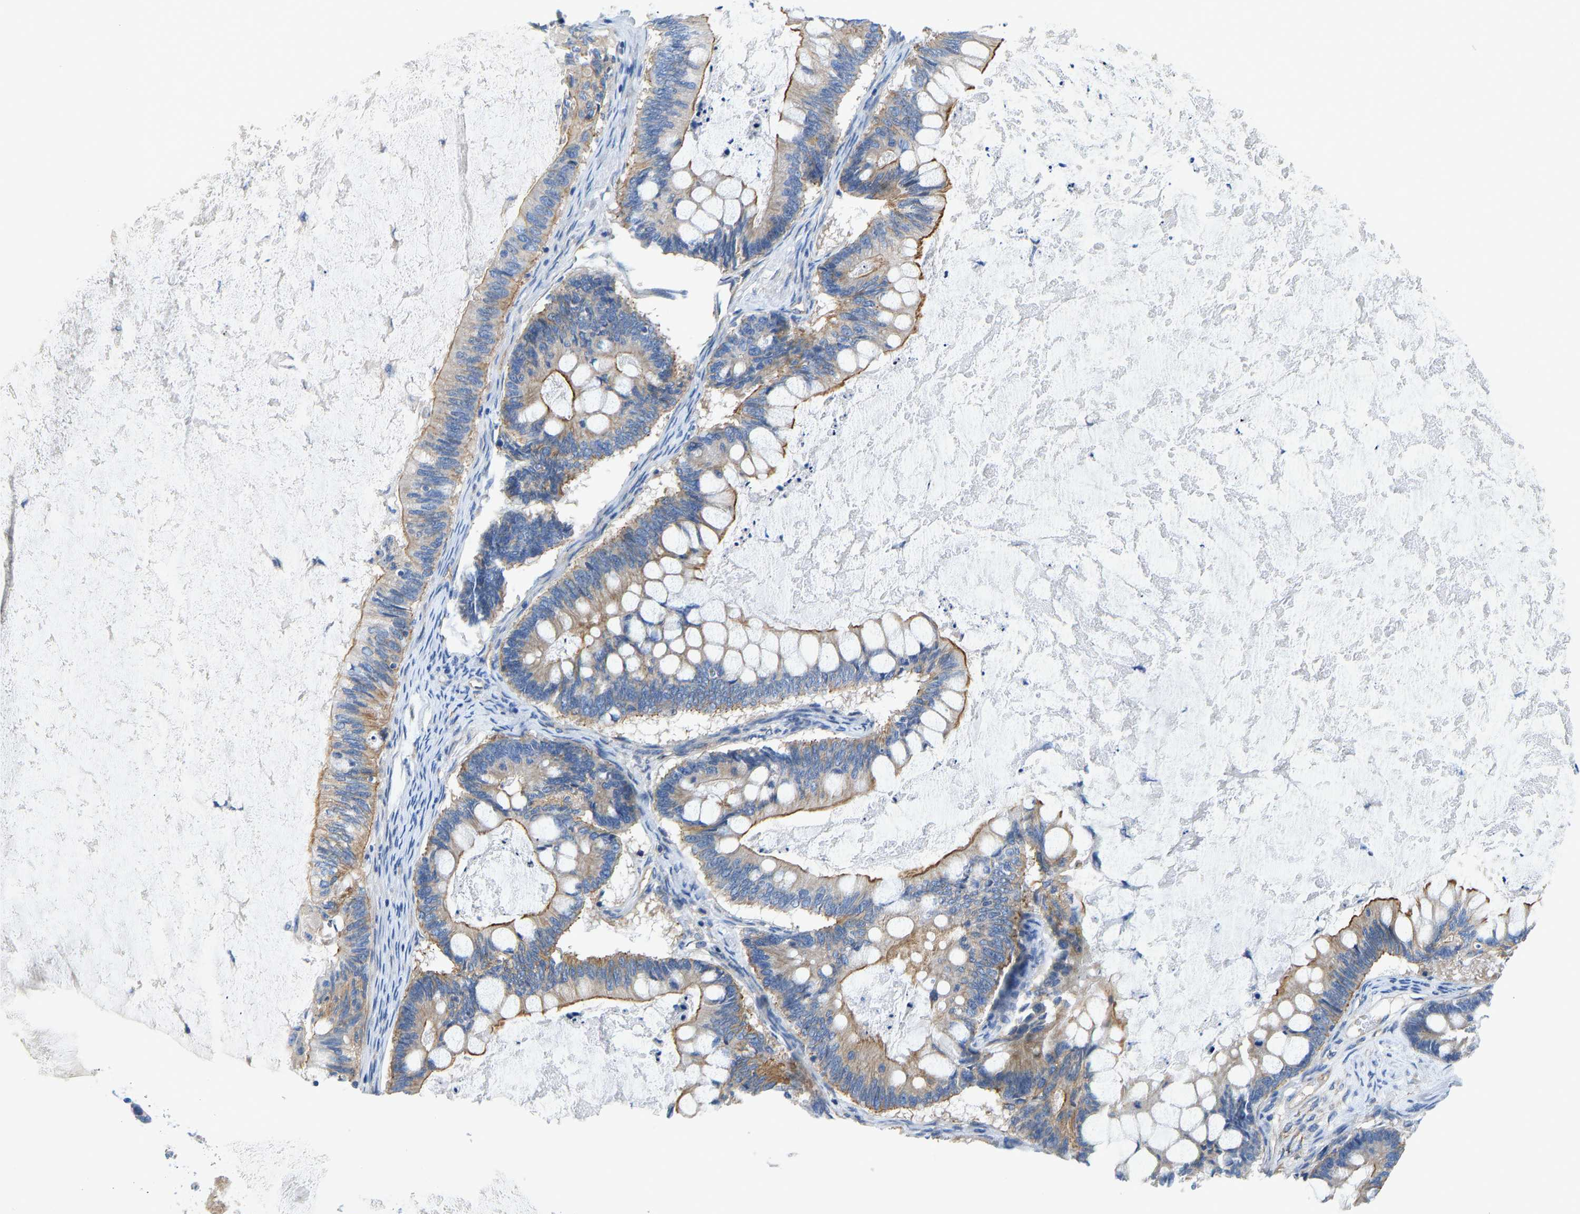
{"staining": {"intensity": "moderate", "quantity": ">75%", "location": "cytoplasmic/membranous"}, "tissue": "ovarian cancer", "cell_type": "Tumor cells", "image_type": "cancer", "snomed": [{"axis": "morphology", "description": "Cystadenocarcinoma, mucinous, NOS"}, {"axis": "topography", "description": "Ovary"}], "caption": "Immunohistochemical staining of human ovarian cancer shows medium levels of moderate cytoplasmic/membranous protein positivity in about >75% of tumor cells.", "gene": "CHAD", "patient": {"sex": "female", "age": 61}}